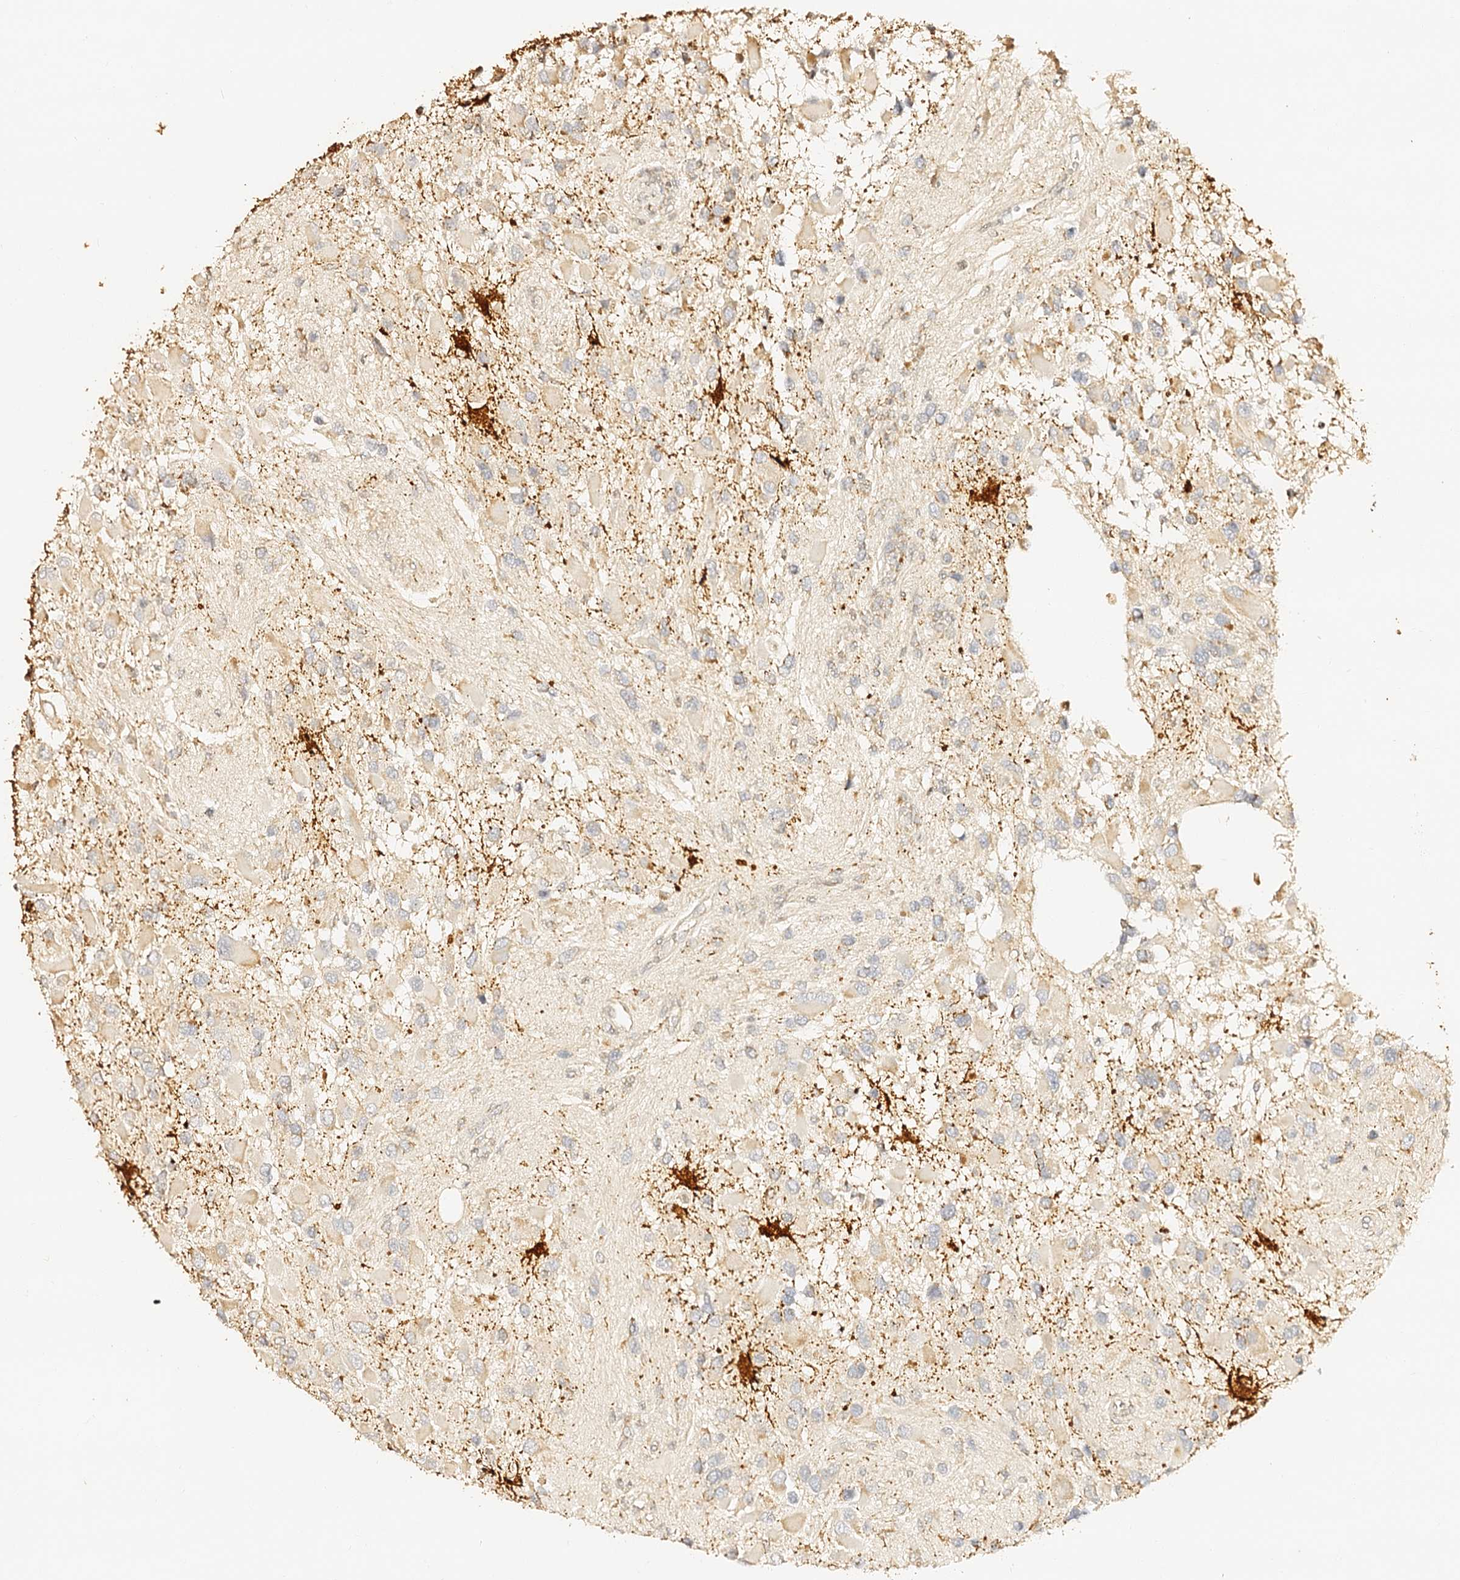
{"staining": {"intensity": "negative", "quantity": "none", "location": "none"}, "tissue": "glioma", "cell_type": "Tumor cells", "image_type": "cancer", "snomed": [{"axis": "morphology", "description": "Glioma, malignant, High grade"}, {"axis": "topography", "description": "Brain"}], "caption": "Immunohistochemistry of glioma shows no positivity in tumor cells.", "gene": "MAOB", "patient": {"sex": "male", "age": 53}}